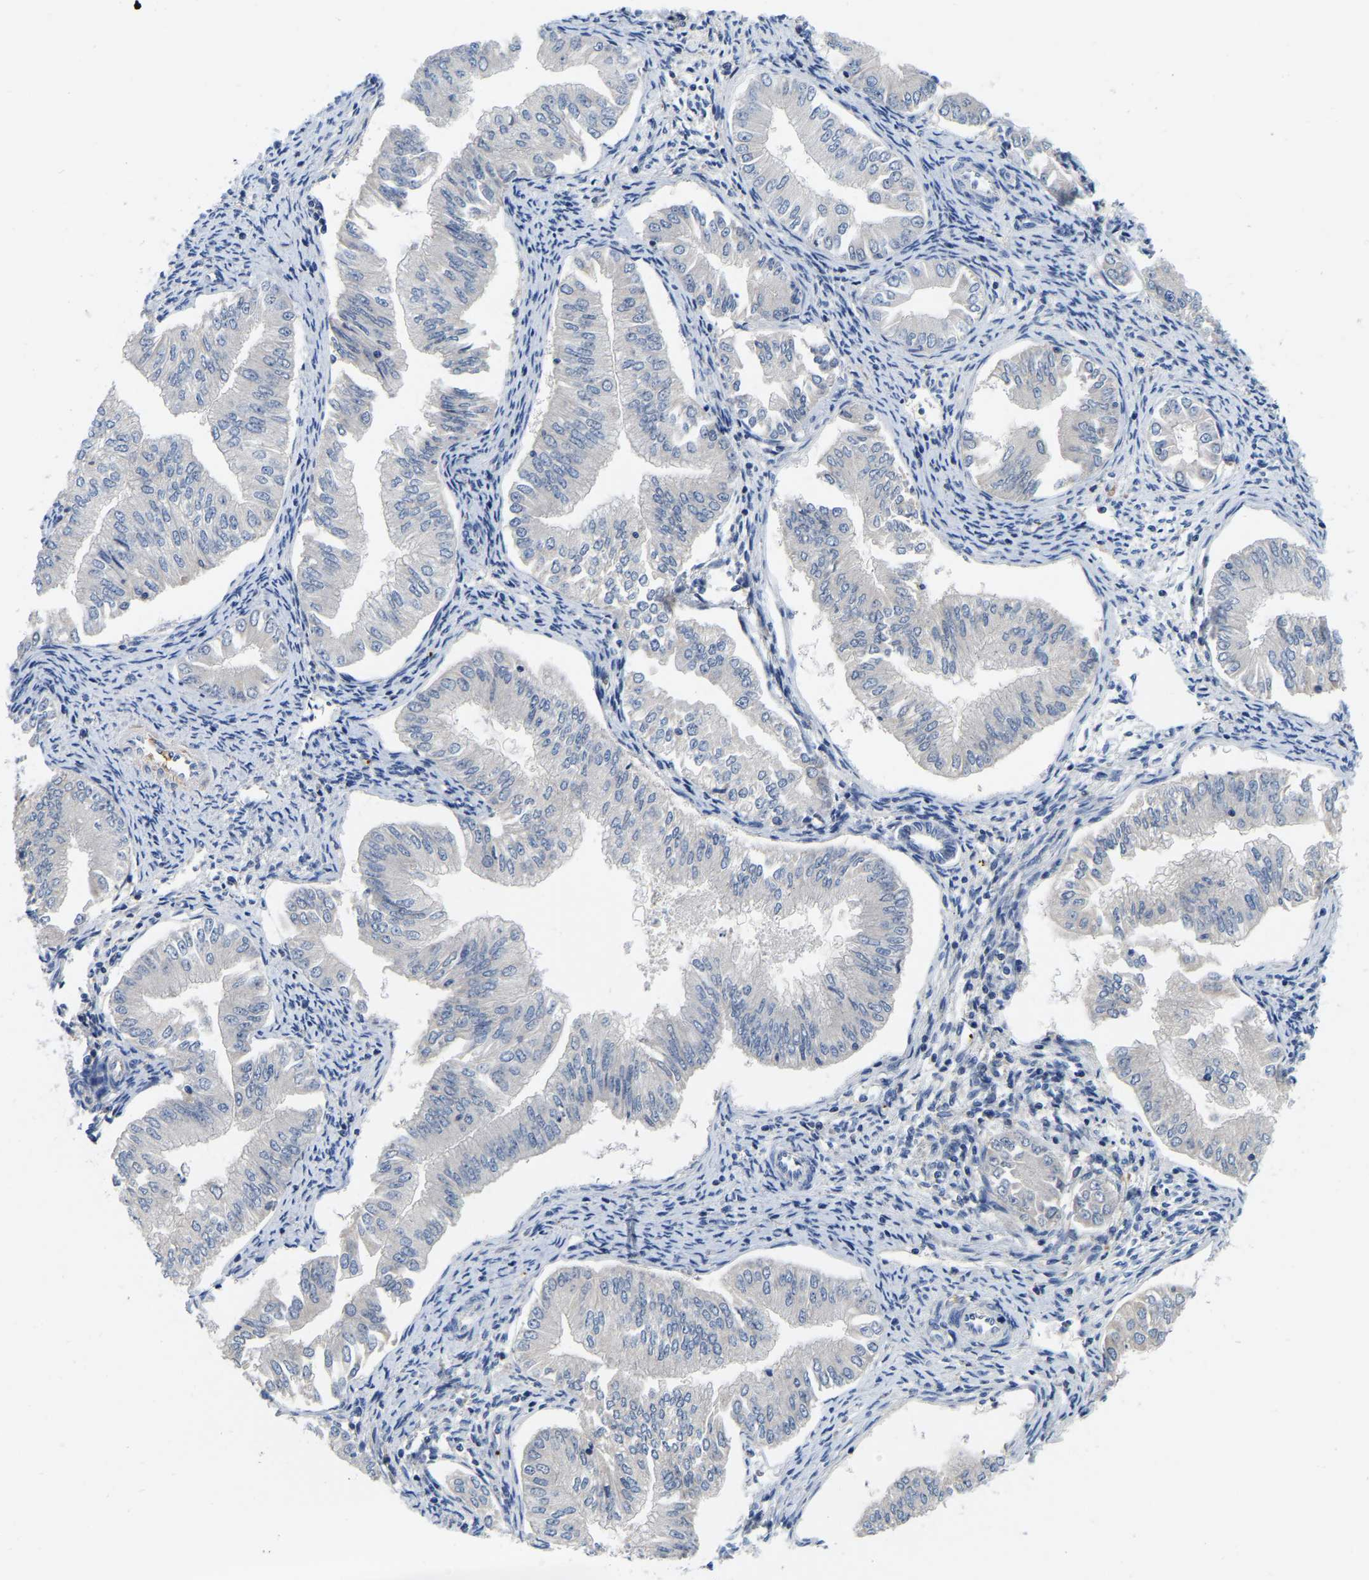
{"staining": {"intensity": "negative", "quantity": "none", "location": "none"}, "tissue": "endometrial cancer", "cell_type": "Tumor cells", "image_type": "cancer", "snomed": [{"axis": "morphology", "description": "Normal tissue, NOS"}, {"axis": "morphology", "description": "Adenocarcinoma, NOS"}, {"axis": "topography", "description": "Endometrium"}], "caption": "Protein analysis of endometrial cancer displays no significant staining in tumor cells. (DAB (3,3'-diaminobenzidine) immunohistochemistry, high magnification).", "gene": "RAB27B", "patient": {"sex": "female", "age": 53}}